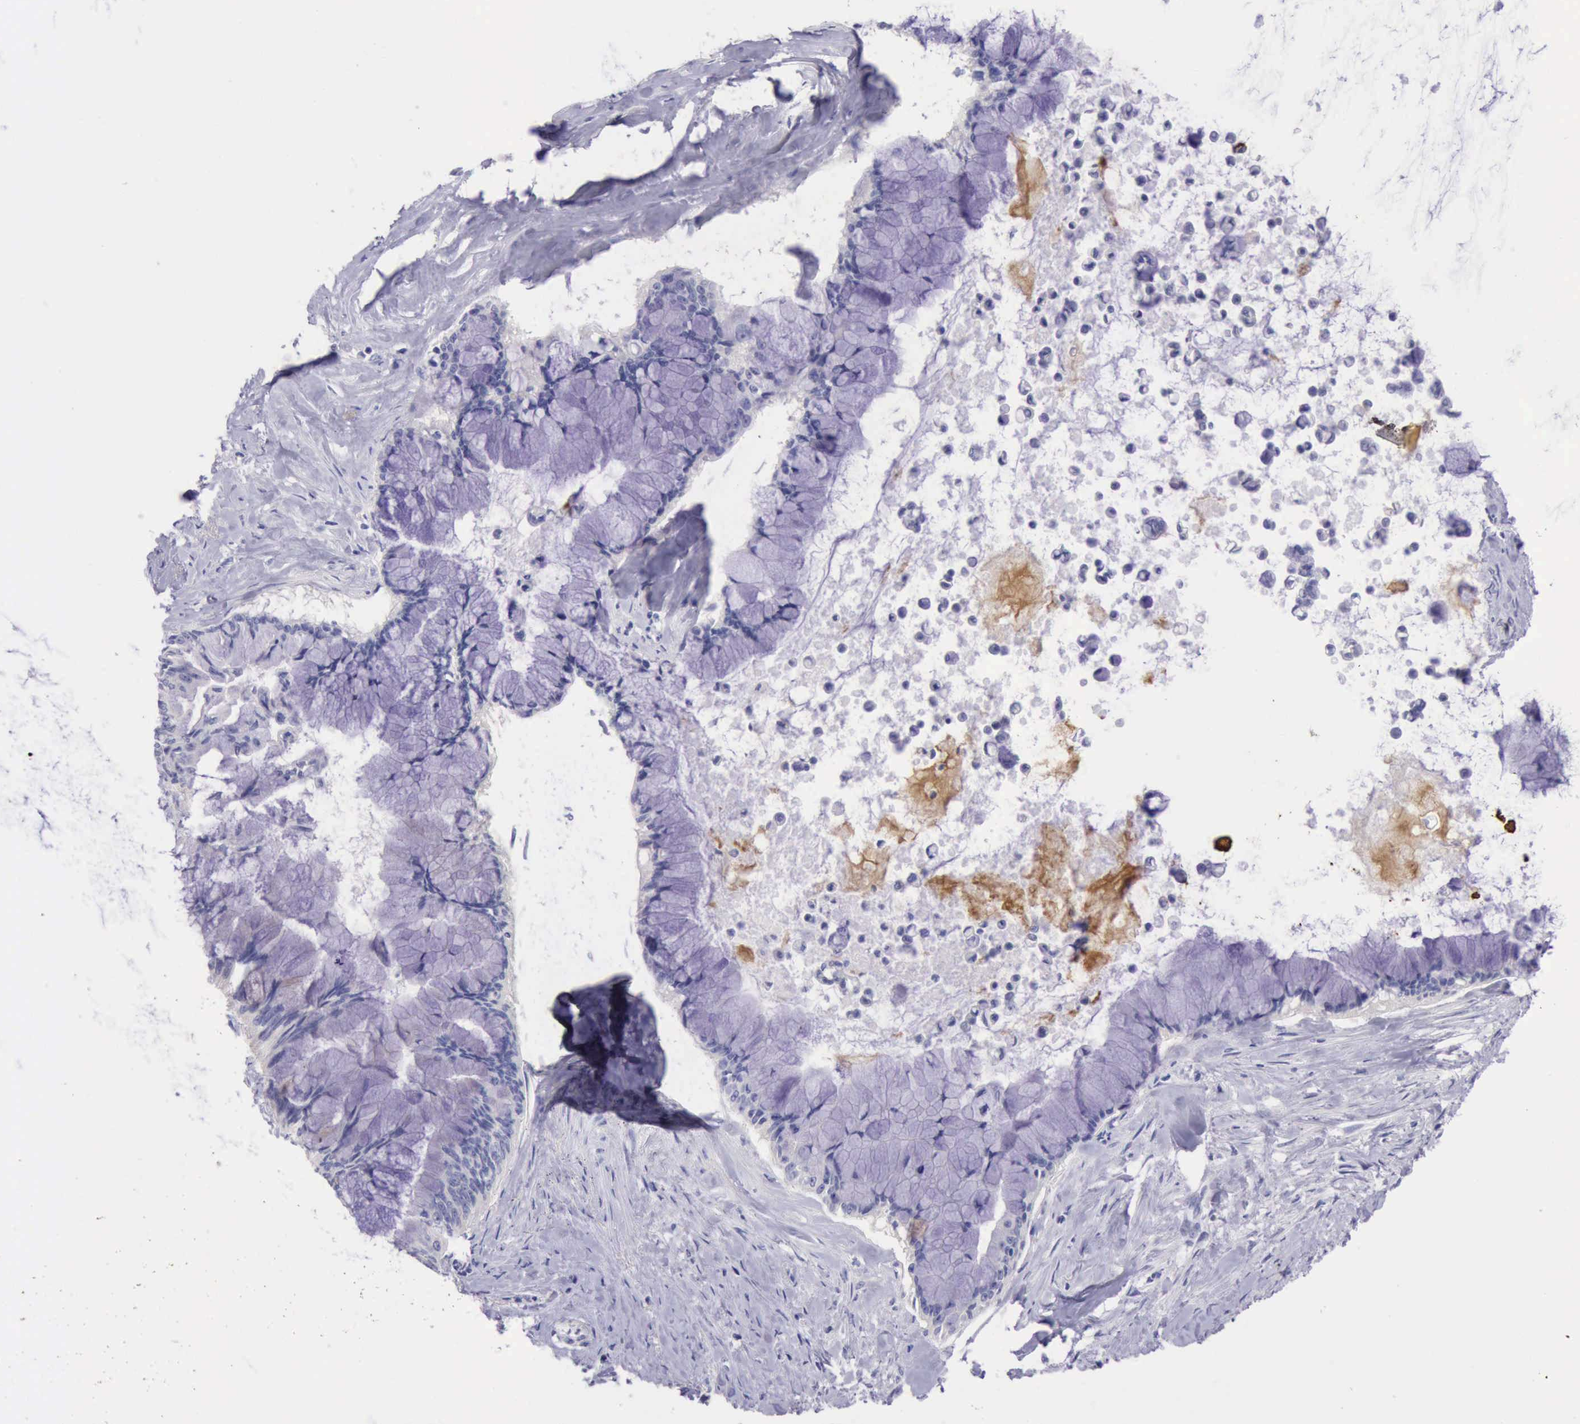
{"staining": {"intensity": "negative", "quantity": "none", "location": "none"}, "tissue": "pancreatic cancer", "cell_type": "Tumor cells", "image_type": "cancer", "snomed": [{"axis": "morphology", "description": "Adenocarcinoma, NOS"}, {"axis": "topography", "description": "Pancreas"}], "caption": "High power microscopy histopathology image of an IHC histopathology image of pancreatic adenocarcinoma, revealing no significant staining in tumor cells.", "gene": "LRFN5", "patient": {"sex": "male", "age": 59}}